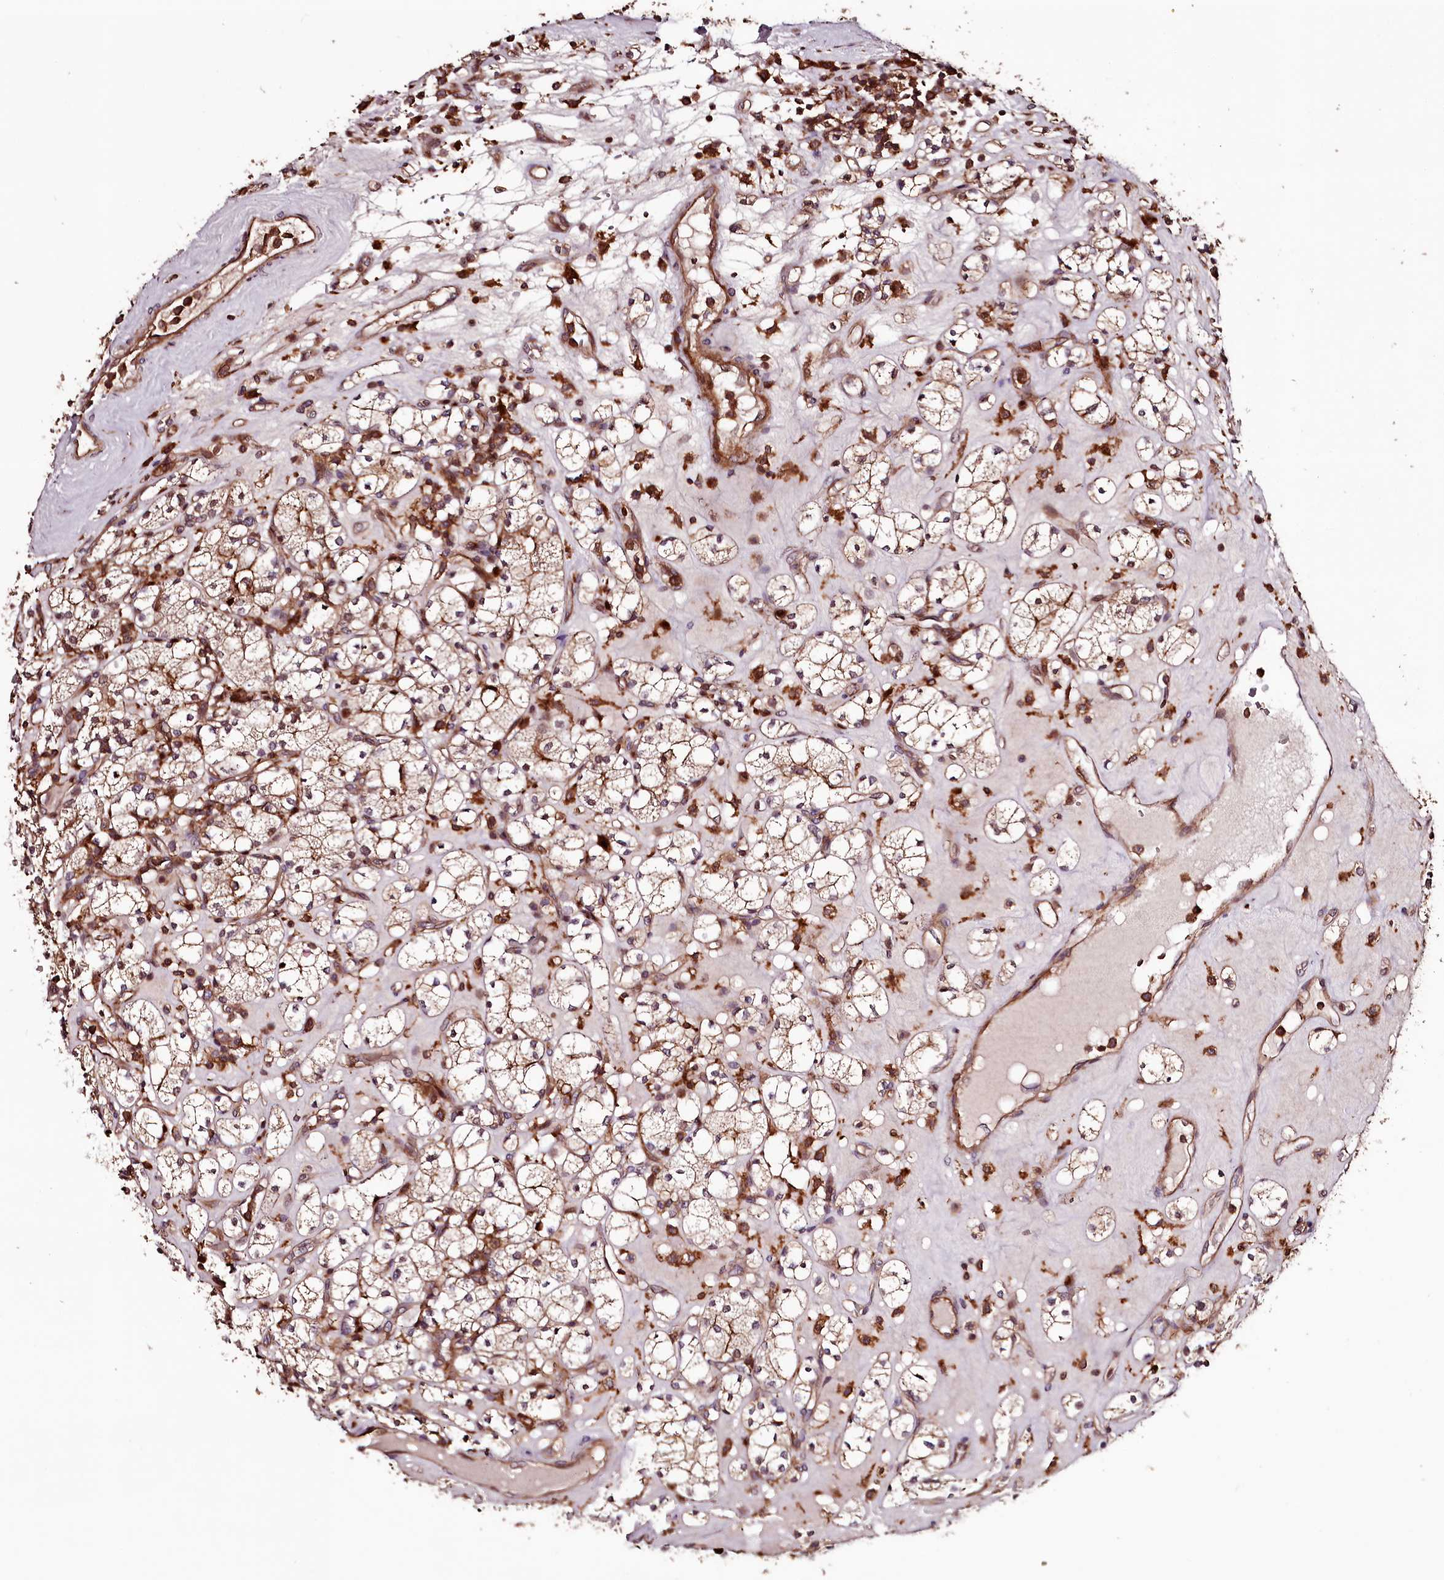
{"staining": {"intensity": "moderate", "quantity": ">75%", "location": "cytoplasmic/membranous"}, "tissue": "renal cancer", "cell_type": "Tumor cells", "image_type": "cancer", "snomed": [{"axis": "morphology", "description": "Adenocarcinoma, NOS"}, {"axis": "topography", "description": "Kidney"}], "caption": "Immunohistochemistry (IHC) (DAB (3,3'-diaminobenzidine)) staining of renal cancer (adenocarcinoma) displays moderate cytoplasmic/membranous protein expression in approximately >75% of tumor cells.", "gene": "KIF14", "patient": {"sex": "male", "age": 77}}